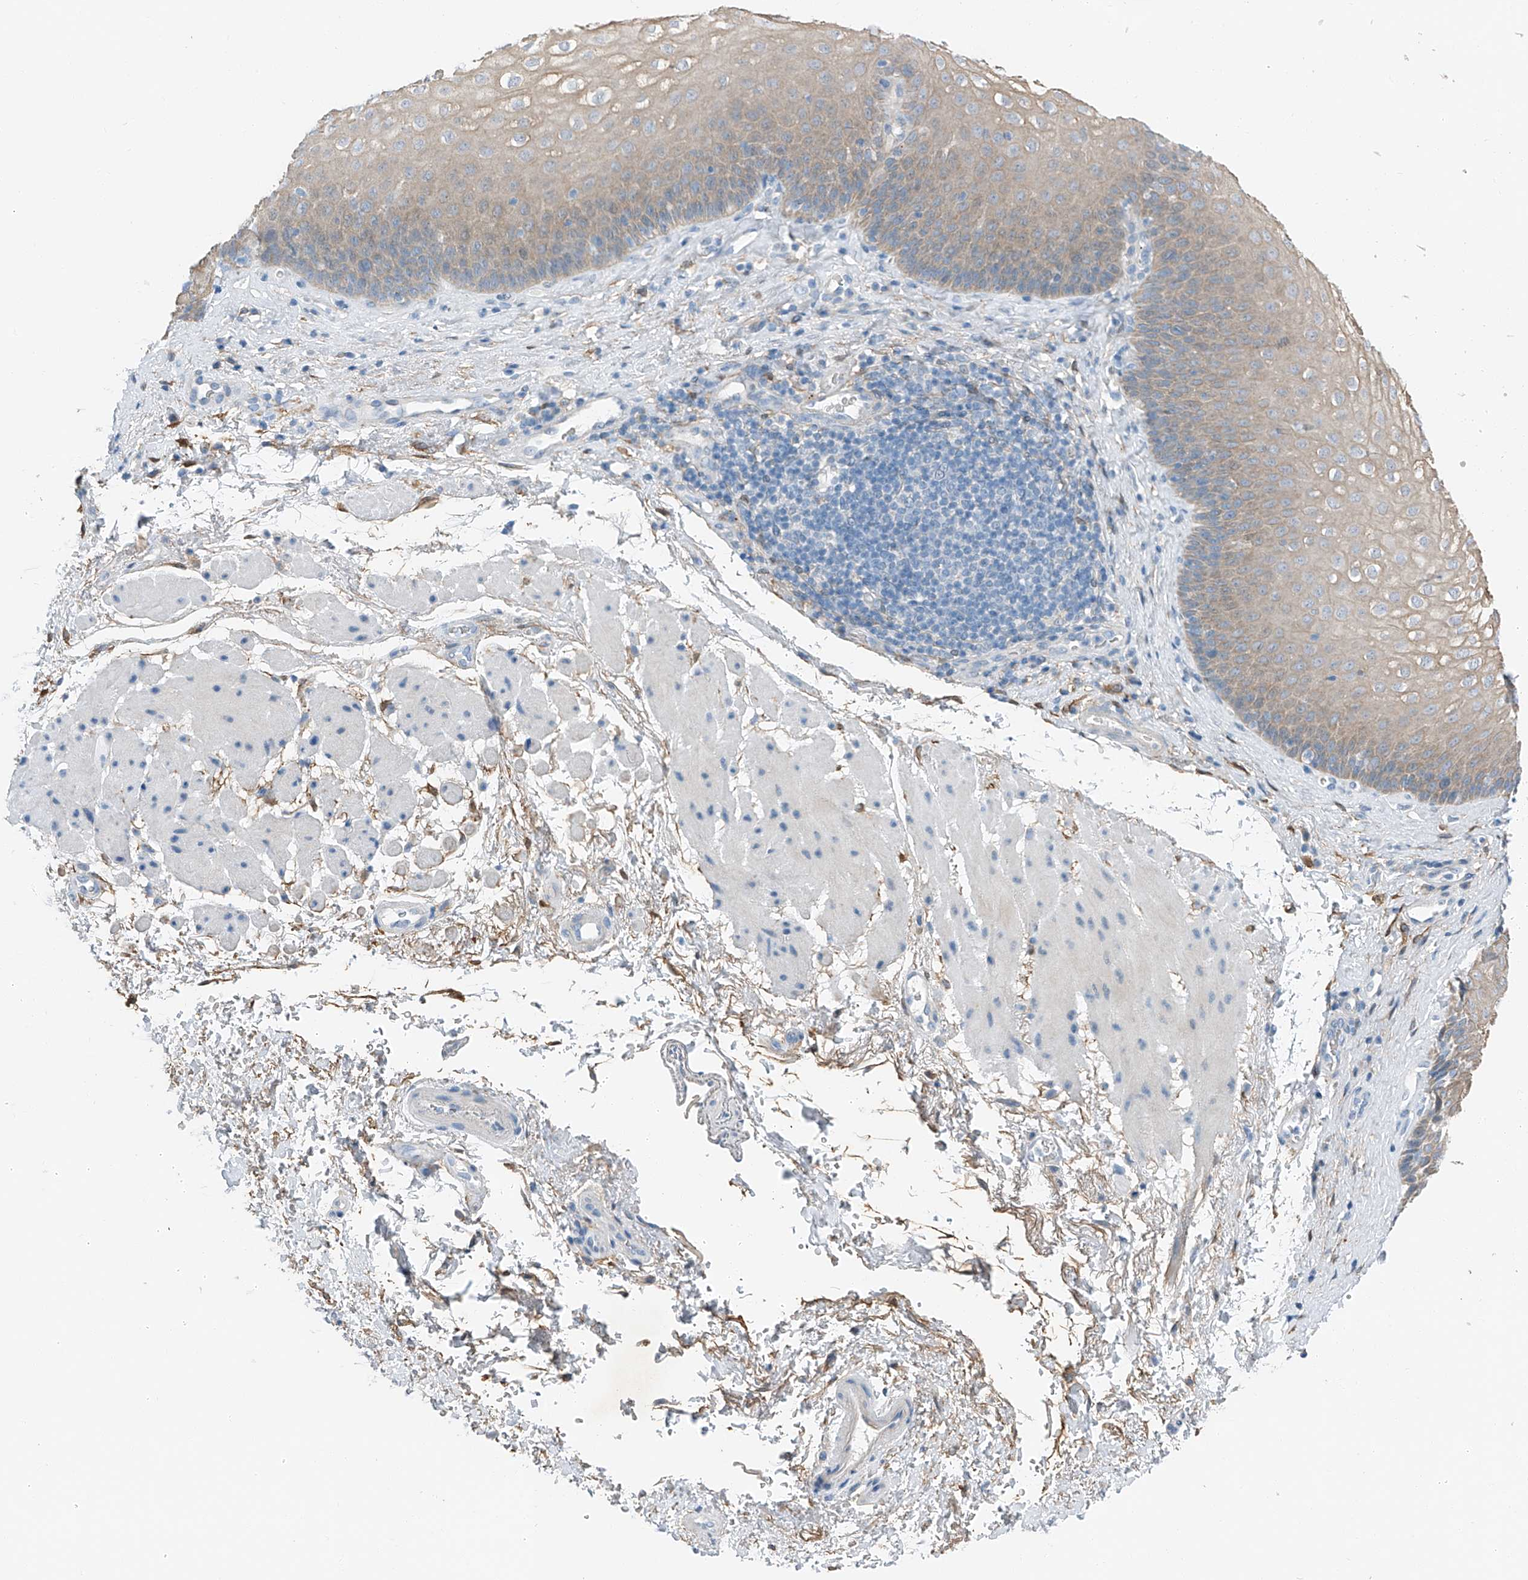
{"staining": {"intensity": "weak", "quantity": "<25%", "location": "cytoplasmic/membranous"}, "tissue": "esophagus", "cell_type": "Squamous epithelial cells", "image_type": "normal", "snomed": [{"axis": "morphology", "description": "Normal tissue, NOS"}, {"axis": "topography", "description": "Esophagus"}], "caption": "Immunohistochemistry of normal esophagus exhibits no positivity in squamous epithelial cells.", "gene": "MDGA1", "patient": {"sex": "female", "age": 66}}